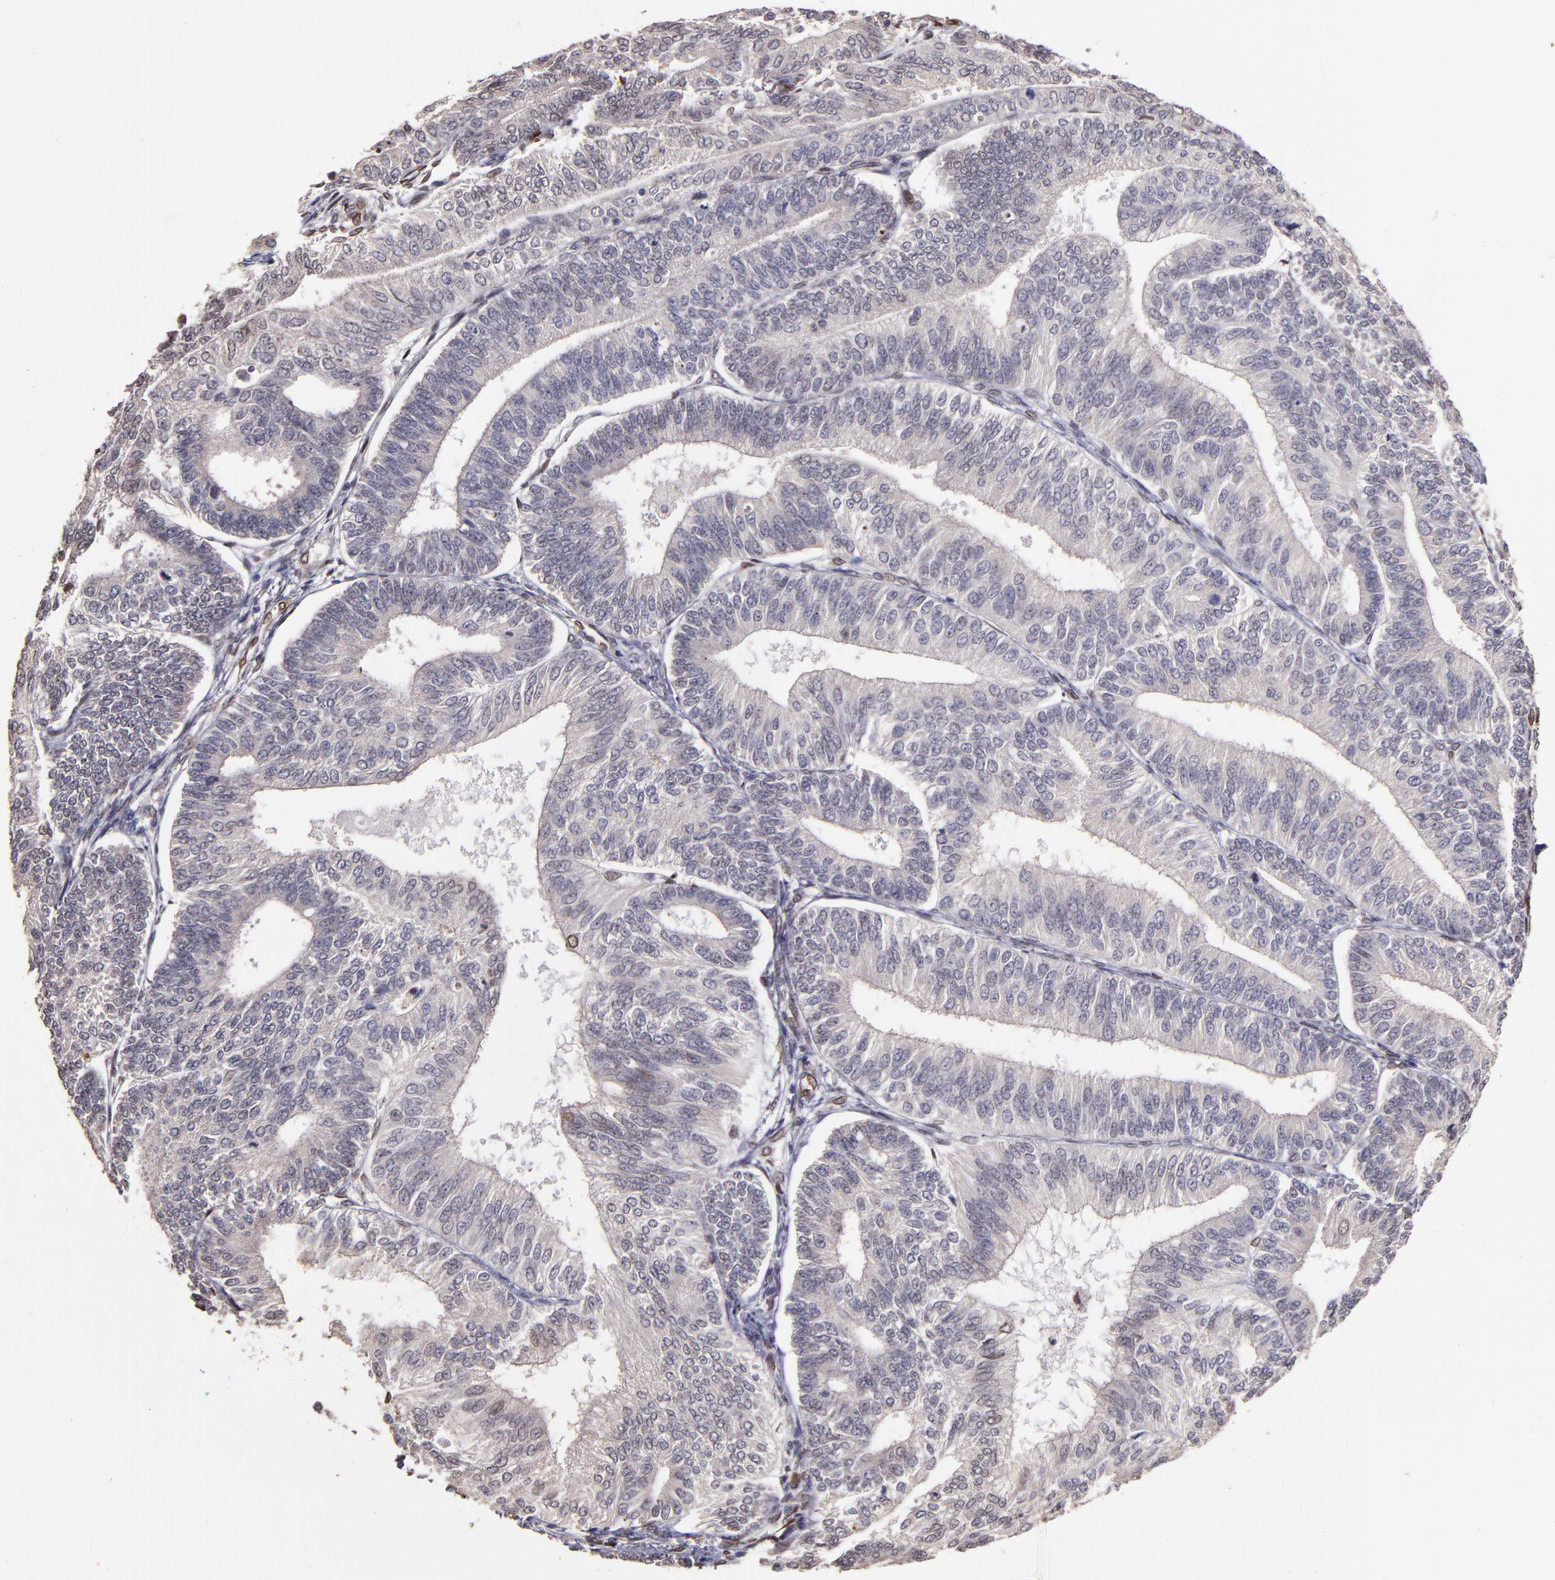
{"staining": {"intensity": "negative", "quantity": "none", "location": "none"}, "tissue": "endometrial cancer", "cell_type": "Tumor cells", "image_type": "cancer", "snomed": [{"axis": "morphology", "description": "Adenocarcinoma, NOS"}, {"axis": "topography", "description": "Endometrium"}], "caption": "High magnification brightfield microscopy of adenocarcinoma (endometrial) stained with DAB (brown) and counterstained with hematoxylin (blue): tumor cells show no significant expression. Nuclei are stained in blue.", "gene": "PUM3", "patient": {"sex": "female", "age": 55}}